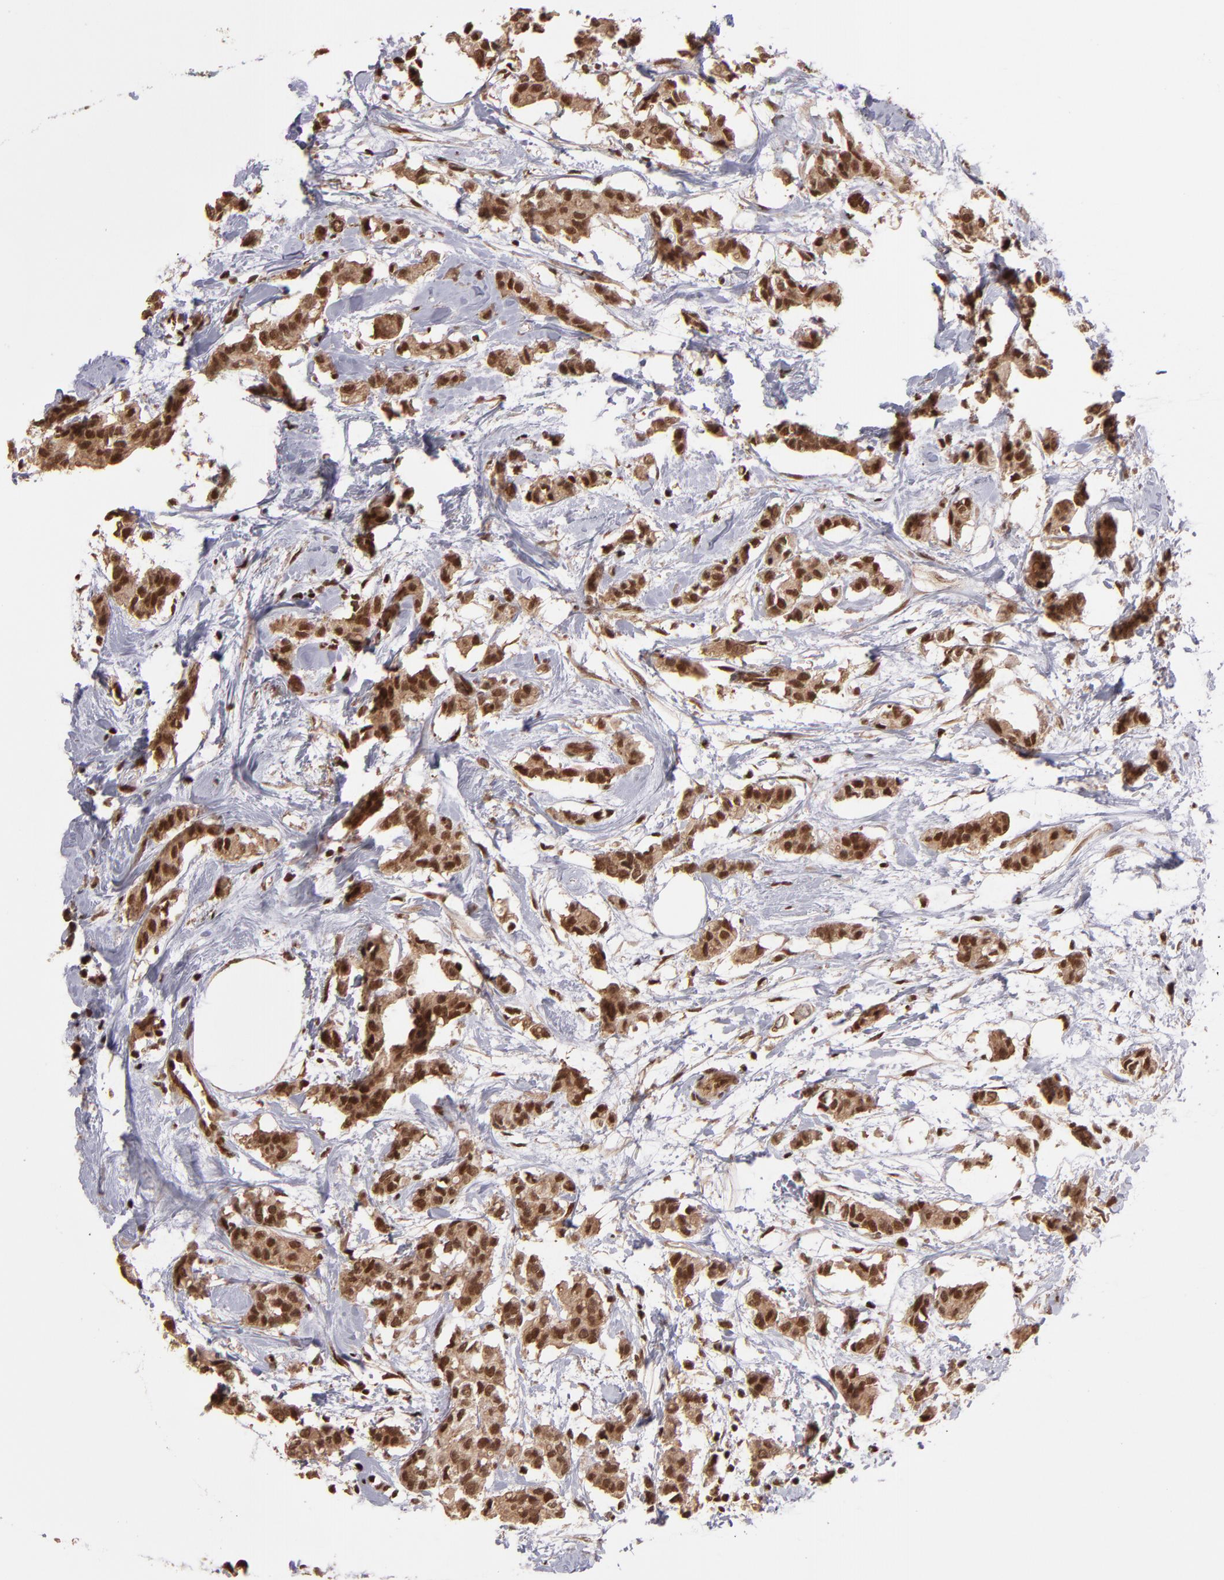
{"staining": {"intensity": "moderate", "quantity": ">75%", "location": "nuclear"}, "tissue": "breast cancer", "cell_type": "Tumor cells", "image_type": "cancer", "snomed": [{"axis": "morphology", "description": "Duct carcinoma"}, {"axis": "topography", "description": "Breast"}], "caption": "Human breast infiltrating ductal carcinoma stained with a brown dye reveals moderate nuclear positive staining in about >75% of tumor cells.", "gene": "TERF2", "patient": {"sex": "female", "age": 84}}